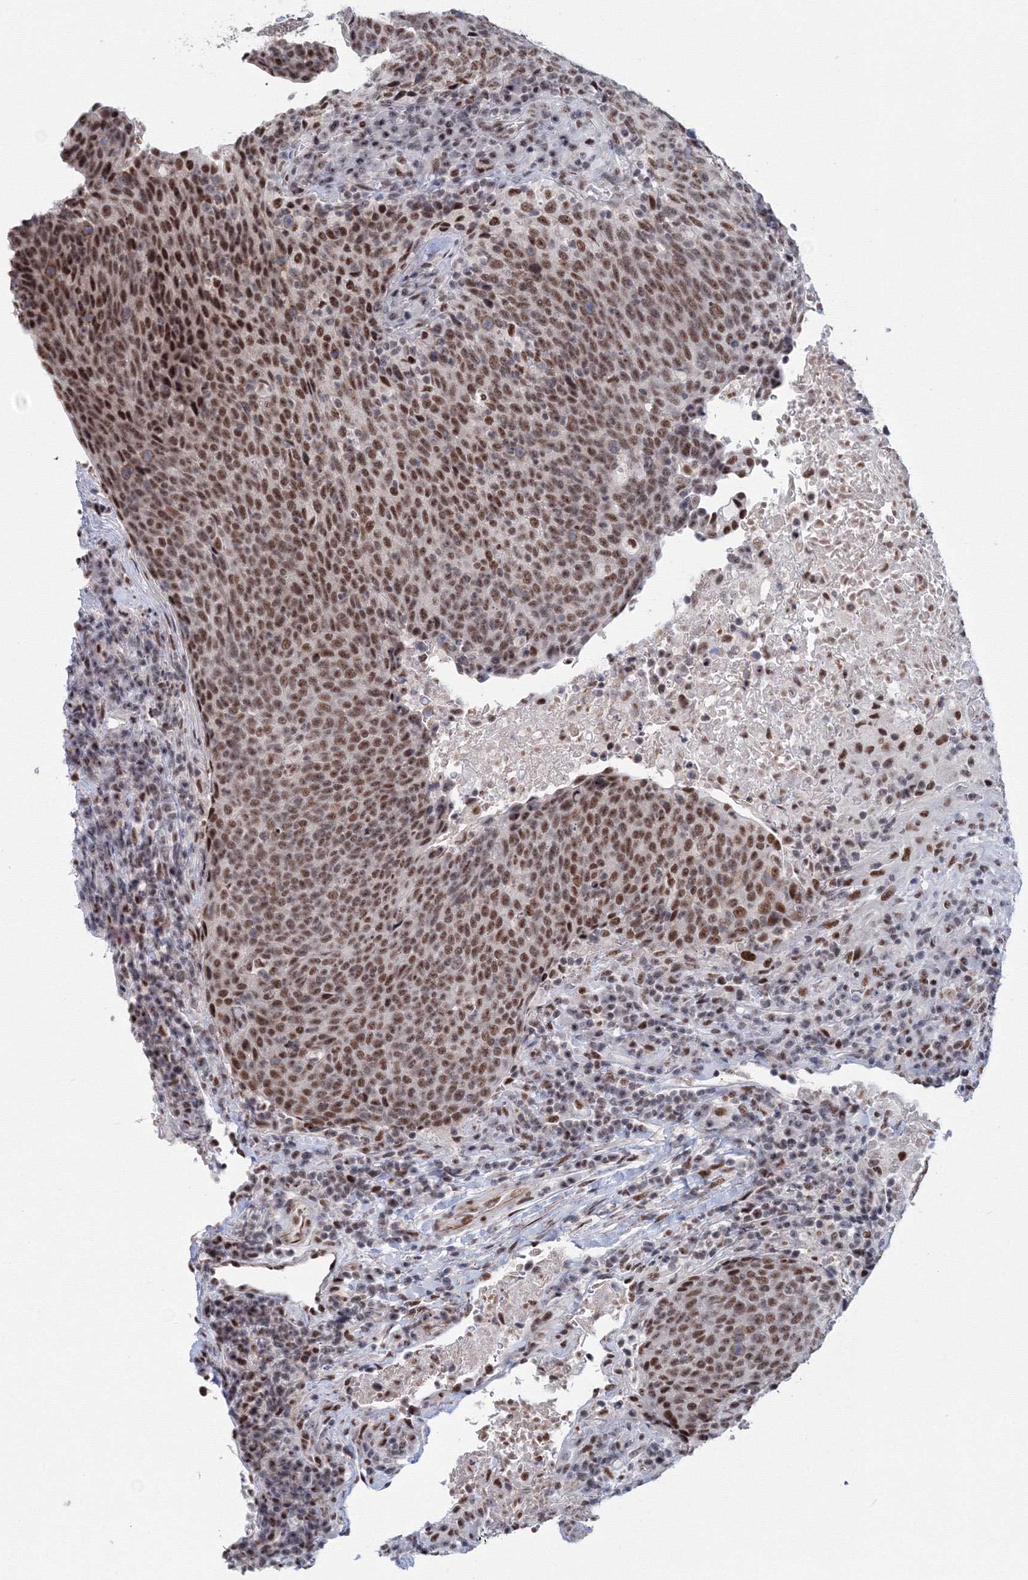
{"staining": {"intensity": "strong", "quantity": ">75%", "location": "nuclear"}, "tissue": "head and neck cancer", "cell_type": "Tumor cells", "image_type": "cancer", "snomed": [{"axis": "morphology", "description": "Squamous cell carcinoma, NOS"}, {"axis": "morphology", "description": "Squamous cell carcinoma, metastatic, NOS"}, {"axis": "topography", "description": "Lymph node"}, {"axis": "topography", "description": "Head-Neck"}], "caption": "The histopathology image demonstrates immunohistochemical staining of head and neck cancer. There is strong nuclear expression is appreciated in about >75% of tumor cells.", "gene": "SF3B6", "patient": {"sex": "male", "age": 62}}